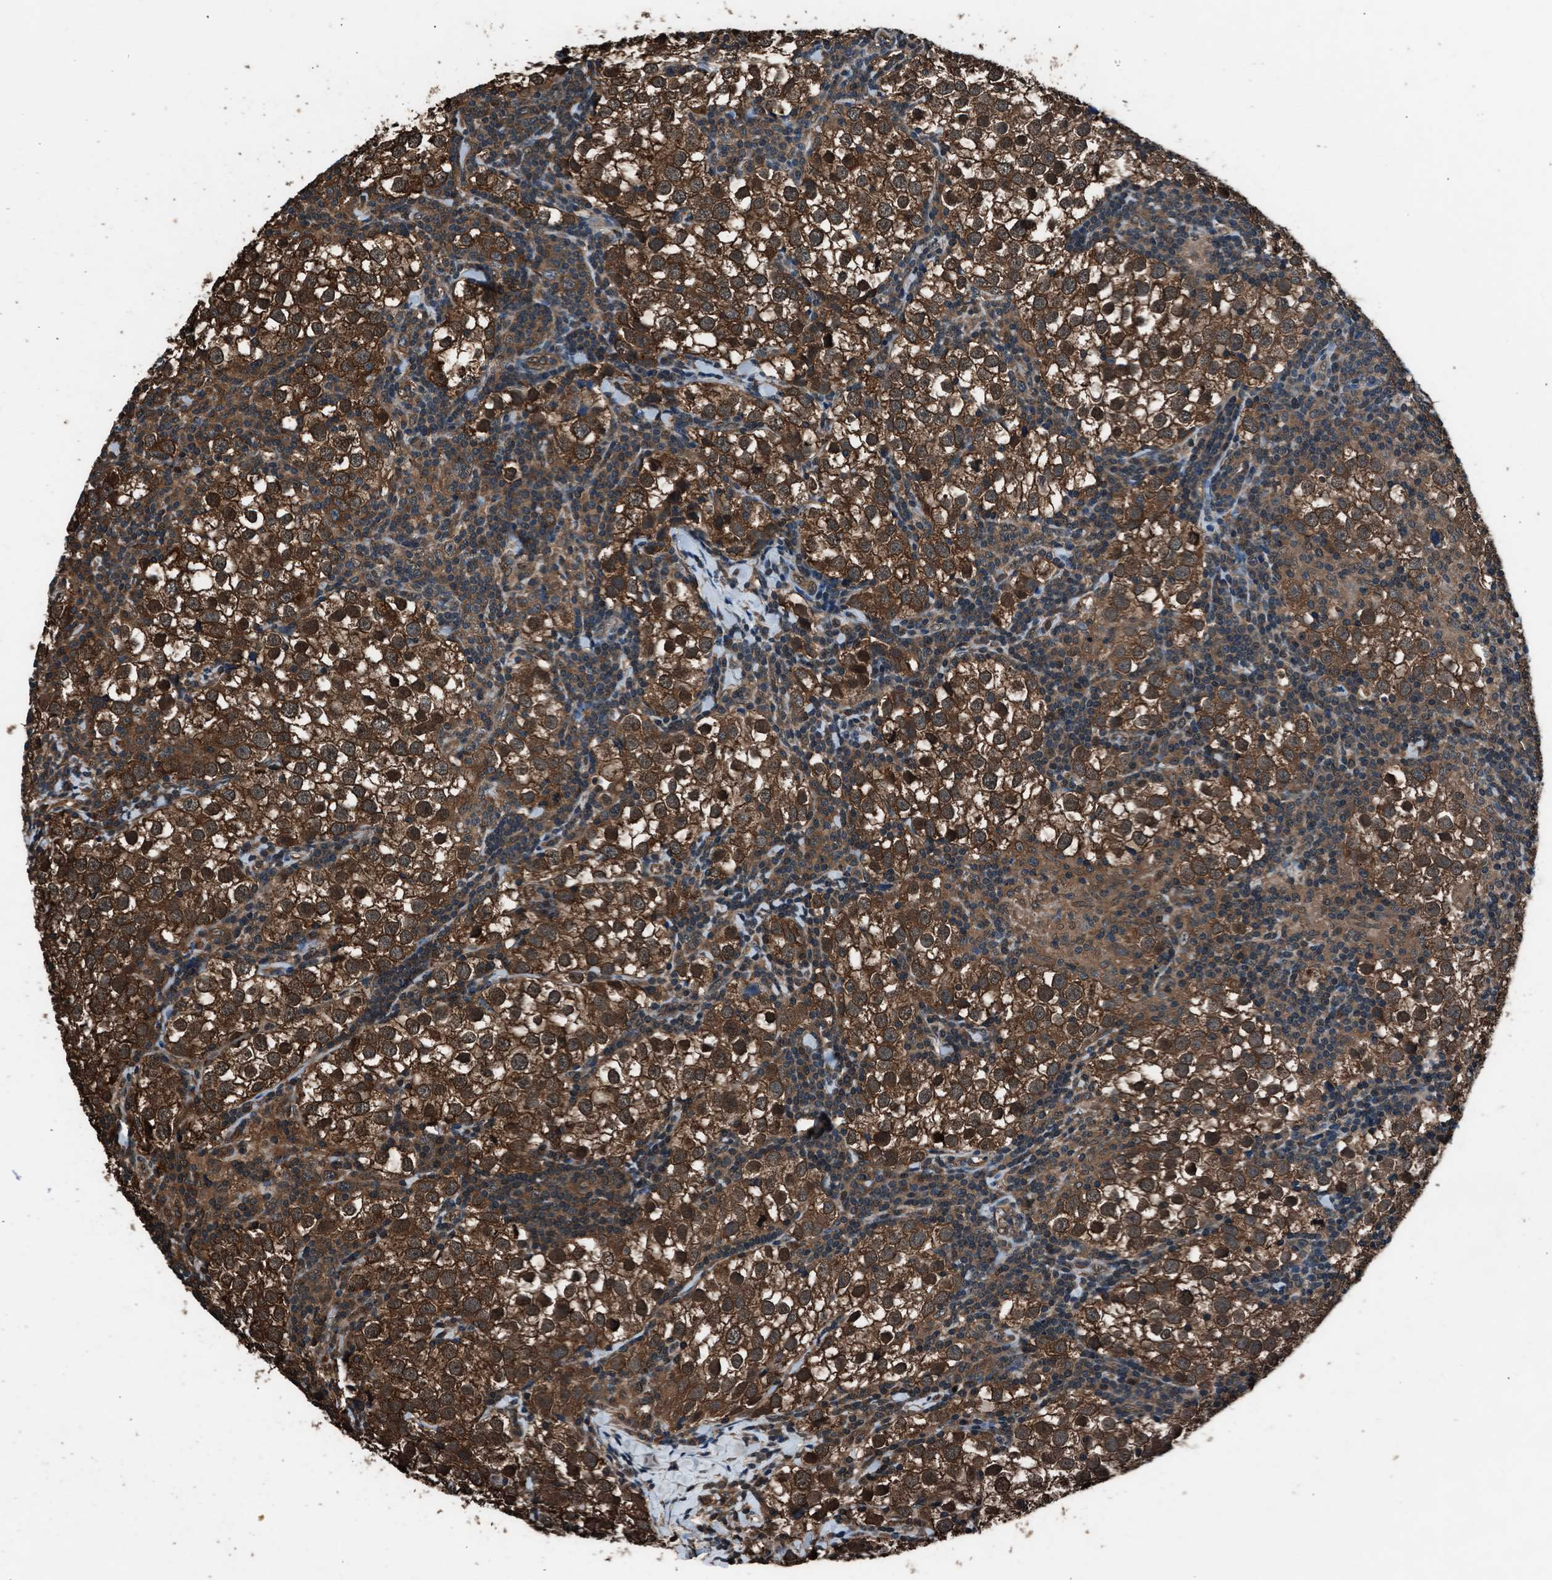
{"staining": {"intensity": "moderate", "quantity": ">75%", "location": "cytoplasmic/membranous,nuclear"}, "tissue": "testis cancer", "cell_type": "Tumor cells", "image_type": "cancer", "snomed": [{"axis": "morphology", "description": "Seminoma, NOS"}, {"axis": "morphology", "description": "Carcinoma, Embryonal, NOS"}, {"axis": "topography", "description": "Testis"}], "caption": "Immunohistochemical staining of human testis cancer (seminoma) shows moderate cytoplasmic/membranous and nuclear protein expression in about >75% of tumor cells.", "gene": "YWHAG", "patient": {"sex": "male", "age": 36}}